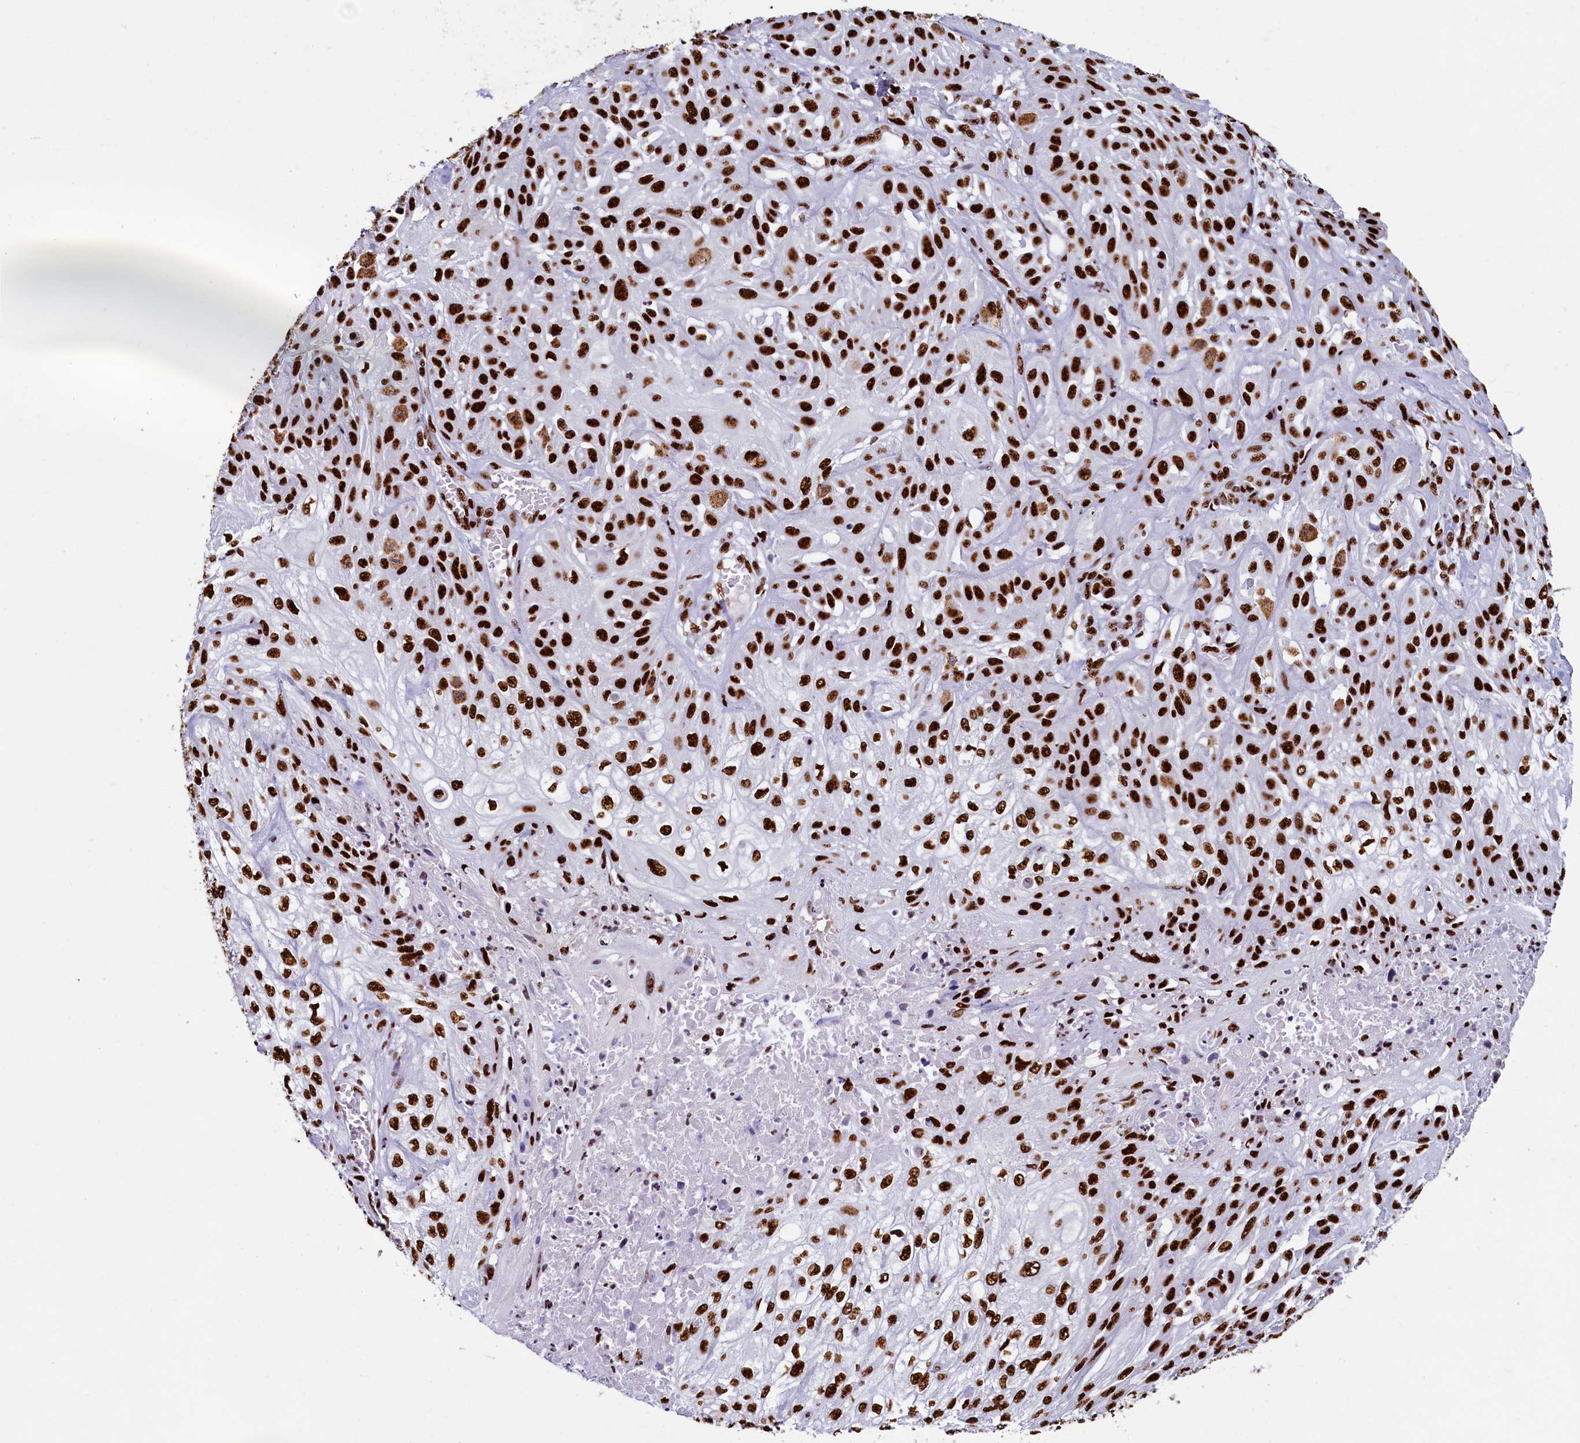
{"staining": {"intensity": "strong", "quantity": ">75%", "location": "nuclear"}, "tissue": "skin cancer", "cell_type": "Tumor cells", "image_type": "cancer", "snomed": [{"axis": "morphology", "description": "Squamous cell carcinoma, NOS"}, {"axis": "morphology", "description": "Squamous cell carcinoma, metastatic, NOS"}, {"axis": "topography", "description": "Skin"}, {"axis": "topography", "description": "Lymph node"}], "caption": "This histopathology image displays immunohistochemistry staining of metastatic squamous cell carcinoma (skin), with high strong nuclear expression in approximately >75% of tumor cells.", "gene": "SRRM2", "patient": {"sex": "male", "age": 75}}